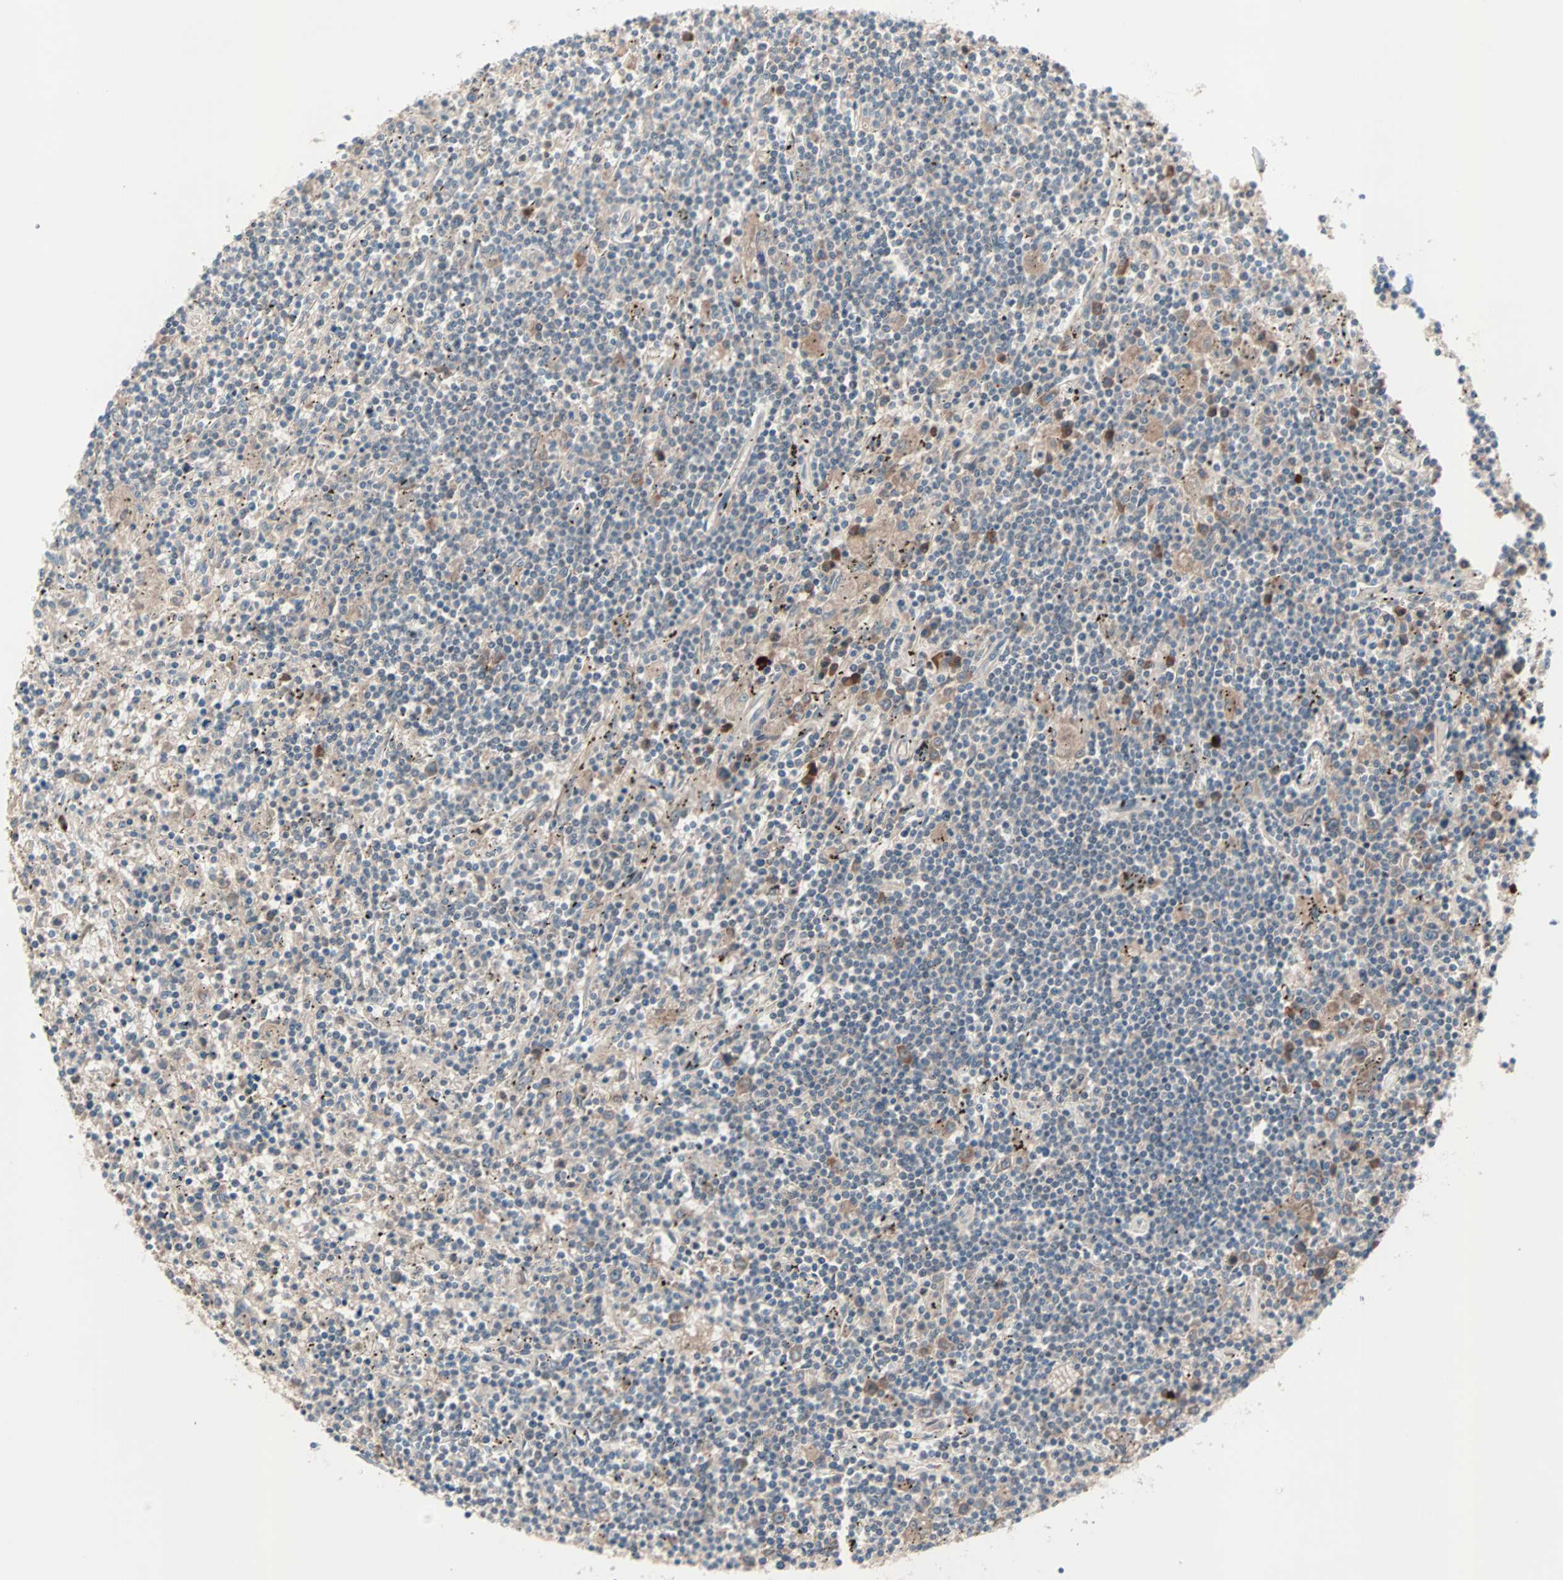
{"staining": {"intensity": "weak", "quantity": "25%-75%", "location": "cytoplasmic/membranous"}, "tissue": "lymphoma", "cell_type": "Tumor cells", "image_type": "cancer", "snomed": [{"axis": "morphology", "description": "Malignant lymphoma, non-Hodgkin's type, Low grade"}, {"axis": "topography", "description": "Spleen"}], "caption": "Low-grade malignant lymphoma, non-Hodgkin's type stained with a brown dye displays weak cytoplasmic/membranous positive staining in about 25%-75% of tumor cells.", "gene": "CAD", "patient": {"sex": "male", "age": 76}}